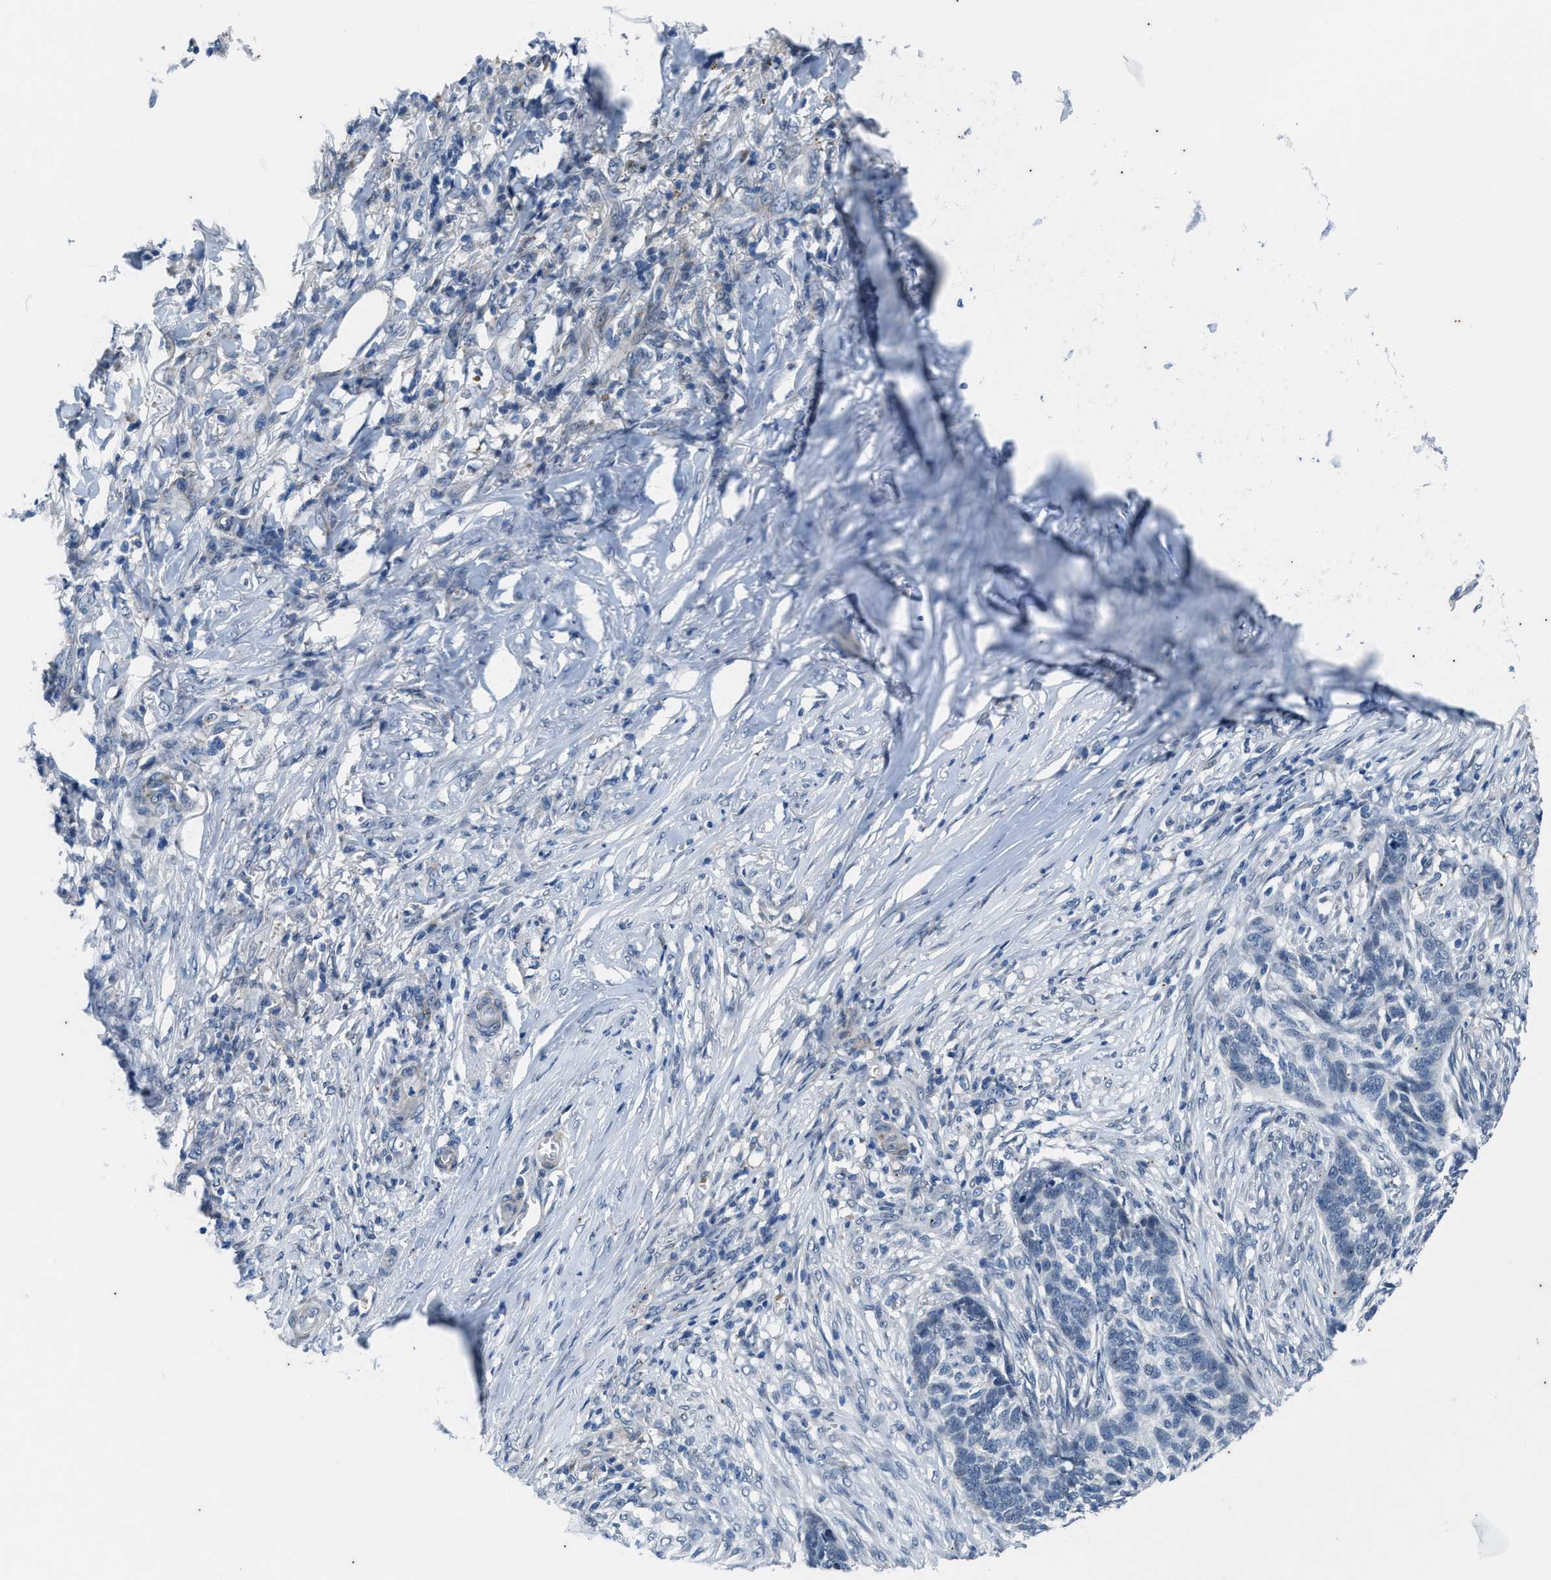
{"staining": {"intensity": "negative", "quantity": "none", "location": "none"}, "tissue": "skin cancer", "cell_type": "Tumor cells", "image_type": "cancer", "snomed": [{"axis": "morphology", "description": "Basal cell carcinoma"}, {"axis": "topography", "description": "Skin"}], "caption": "Tumor cells show no significant protein positivity in skin cancer (basal cell carcinoma). The staining was performed using DAB to visualize the protein expression in brown, while the nuclei were stained in blue with hematoxylin (Magnification: 20x).", "gene": "KIF24", "patient": {"sex": "male", "age": 85}}